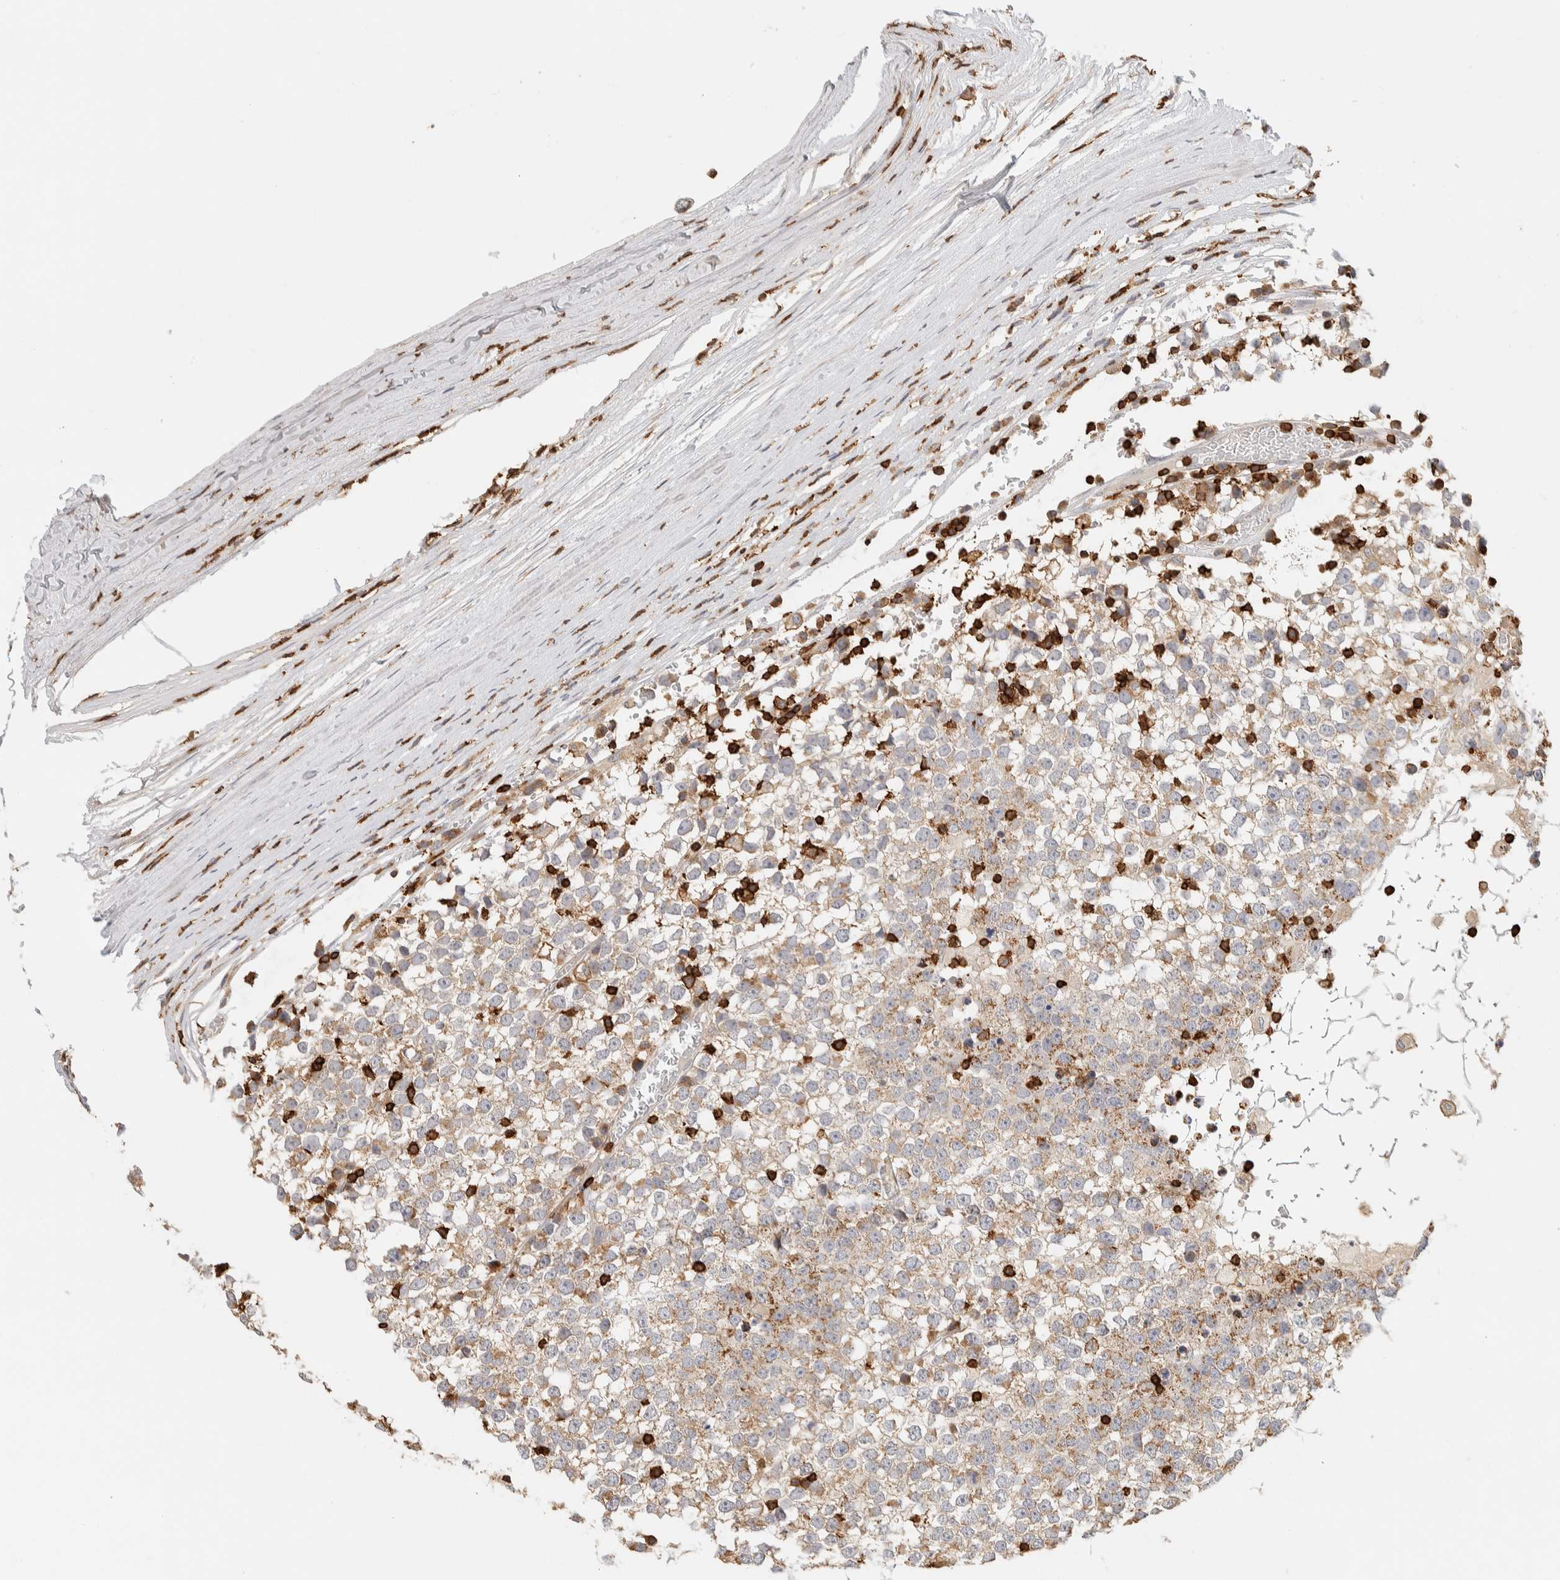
{"staining": {"intensity": "weak", "quantity": ">75%", "location": "cytoplasmic/membranous"}, "tissue": "testis cancer", "cell_type": "Tumor cells", "image_type": "cancer", "snomed": [{"axis": "morphology", "description": "Seminoma, NOS"}, {"axis": "topography", "description": "Testis"}], "caption": "DAB (3,3'-diaminobenzidine) immunohistochemical staining of testis seminoma shows weak cytoplasmic/membranous protein expression in about >75% of tumor cells. (IHC, brightfield microscopy, high magnification).", "gene": "RUNDC1", "patient": {"sex": "male", "age": 65}}